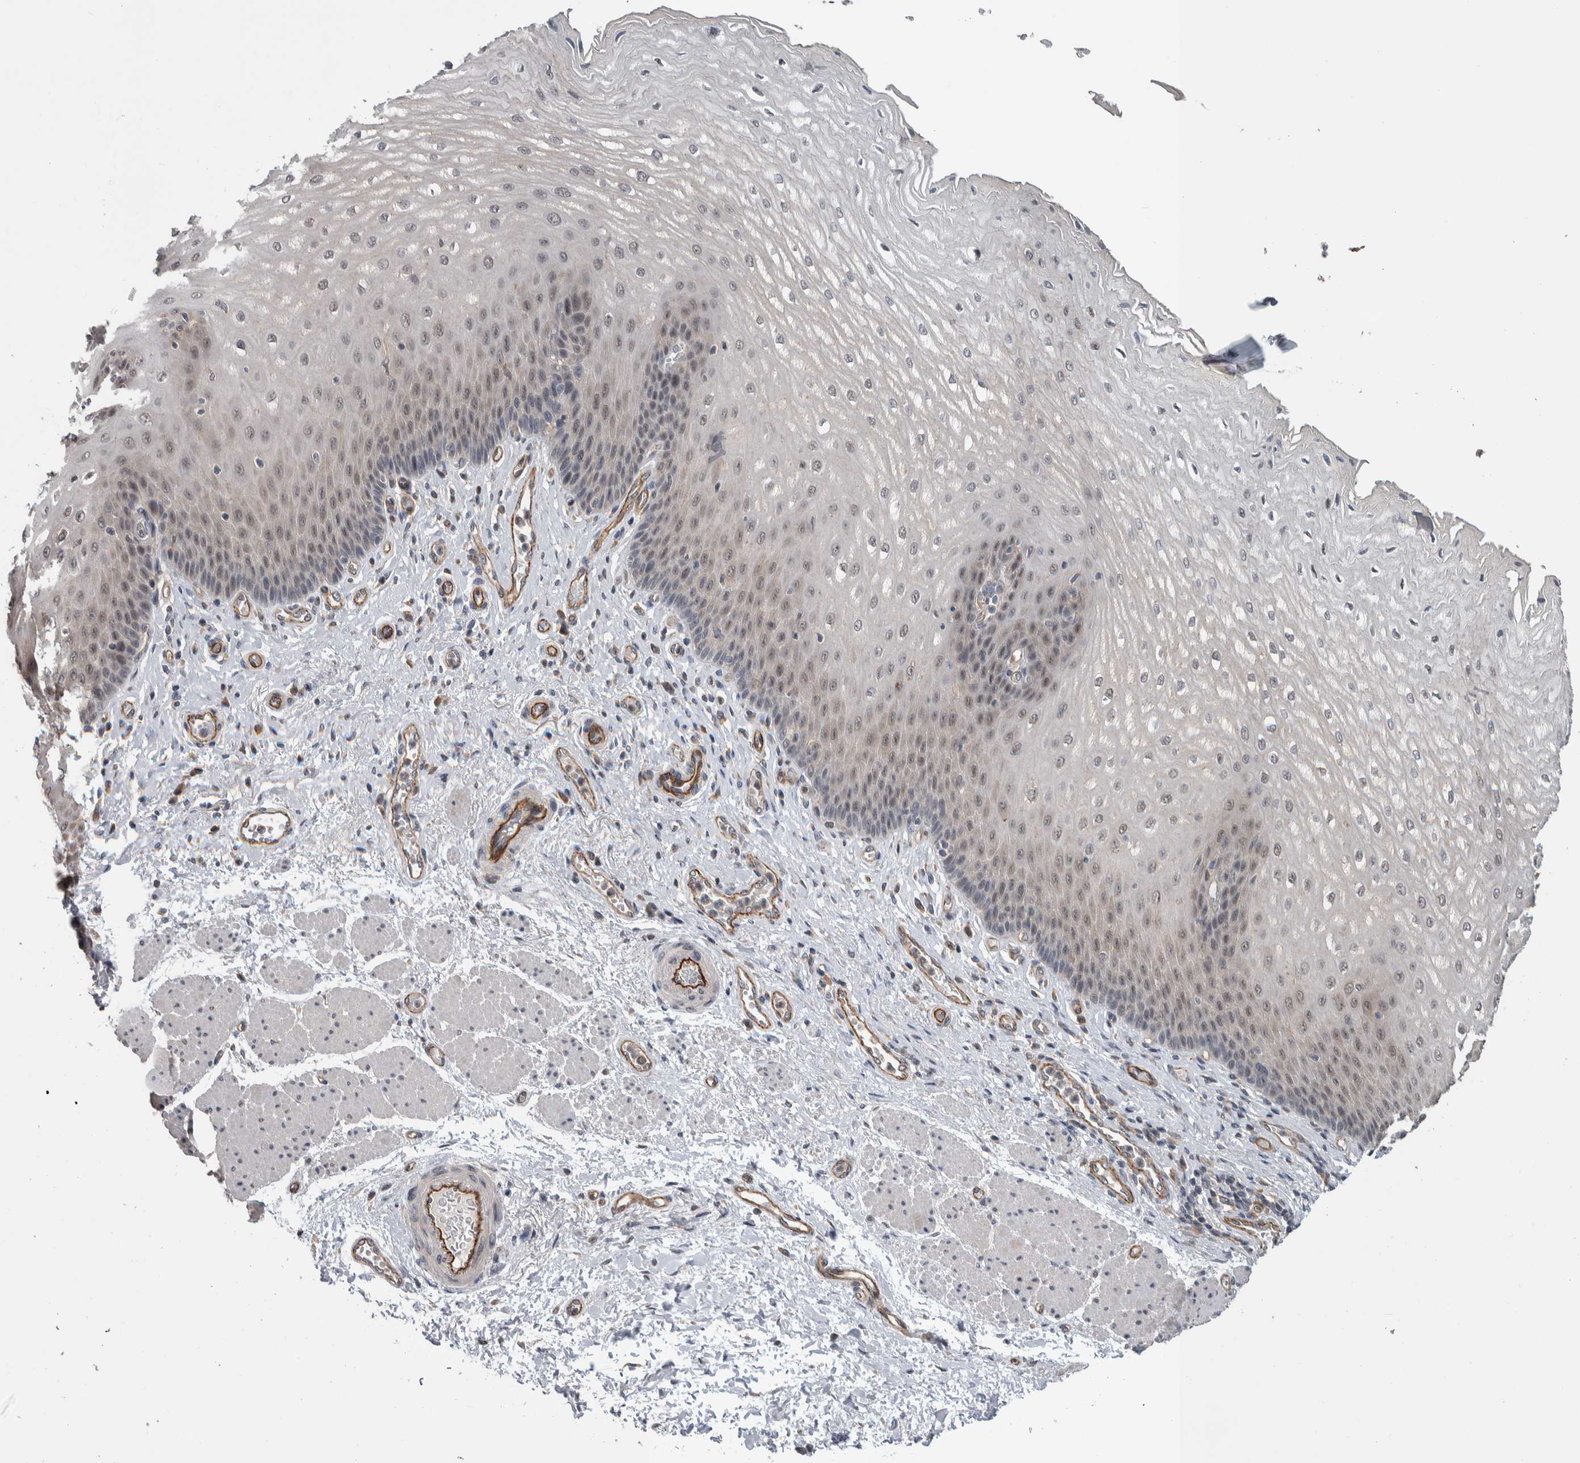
{"staining": {"intensity": "weak", "quantity": "25%-75%", "location": "nuclear"}, "tissue": "esophagus", "cell_type": "Squamous epithelial cells", "image_type": "normal", "snomed": [{"axis": "morphology", "description": "Normal tissue, NOS"}, {"axis": "topography", "description": "Esophagus"}], "caption": "An IHC histopathology image of benign tissue is shown. Protein staining in brown shows weak nuclear positivity in esophagus within squamous epithelial cells. The staining was performed using DAB to visualize the protein expression in brown, while the nuclei were stained in blue with hematoxylin (Magnification: 20x).", "gene": "PRDM4", "patient": {"sex": "male", "age": 54}}